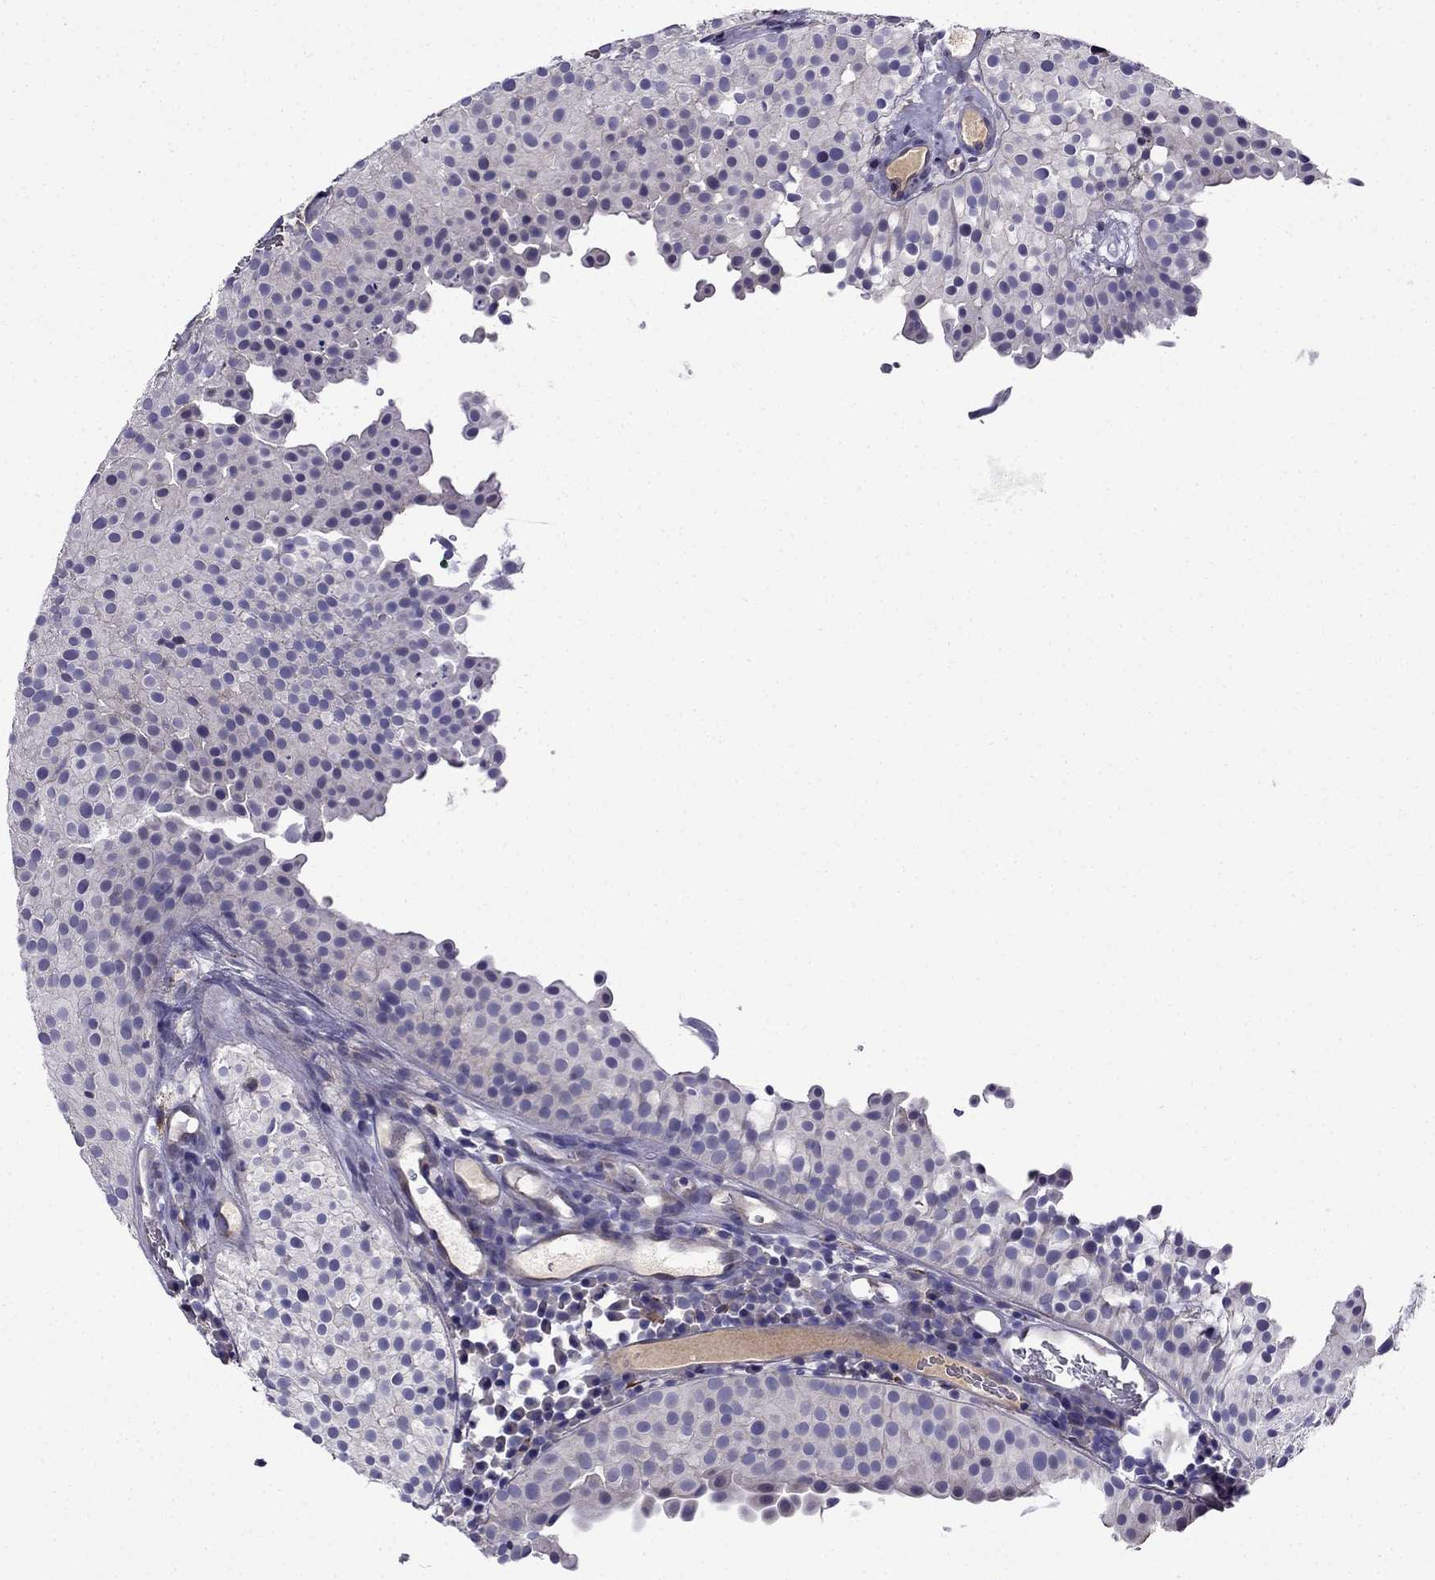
{"staining": {"intensity": "negative", "quantity": "none", "location": "none"}, "tissue": "urothelial cancer", "cell_type": "Tumor cells", "image_type": "cancer", "snomed": [{"axis": "morphology", "description": "Urothelial carcinoma, Low grade"}, {"axis": "topography", "description": "Urinary bladder"}], "caption": "Photomicrograph shows no significant protein staining in tumor cells of low-grade urothelial carcinoma.", "gene": "PI16", "patient": {"sex": "female", "age": 87}}